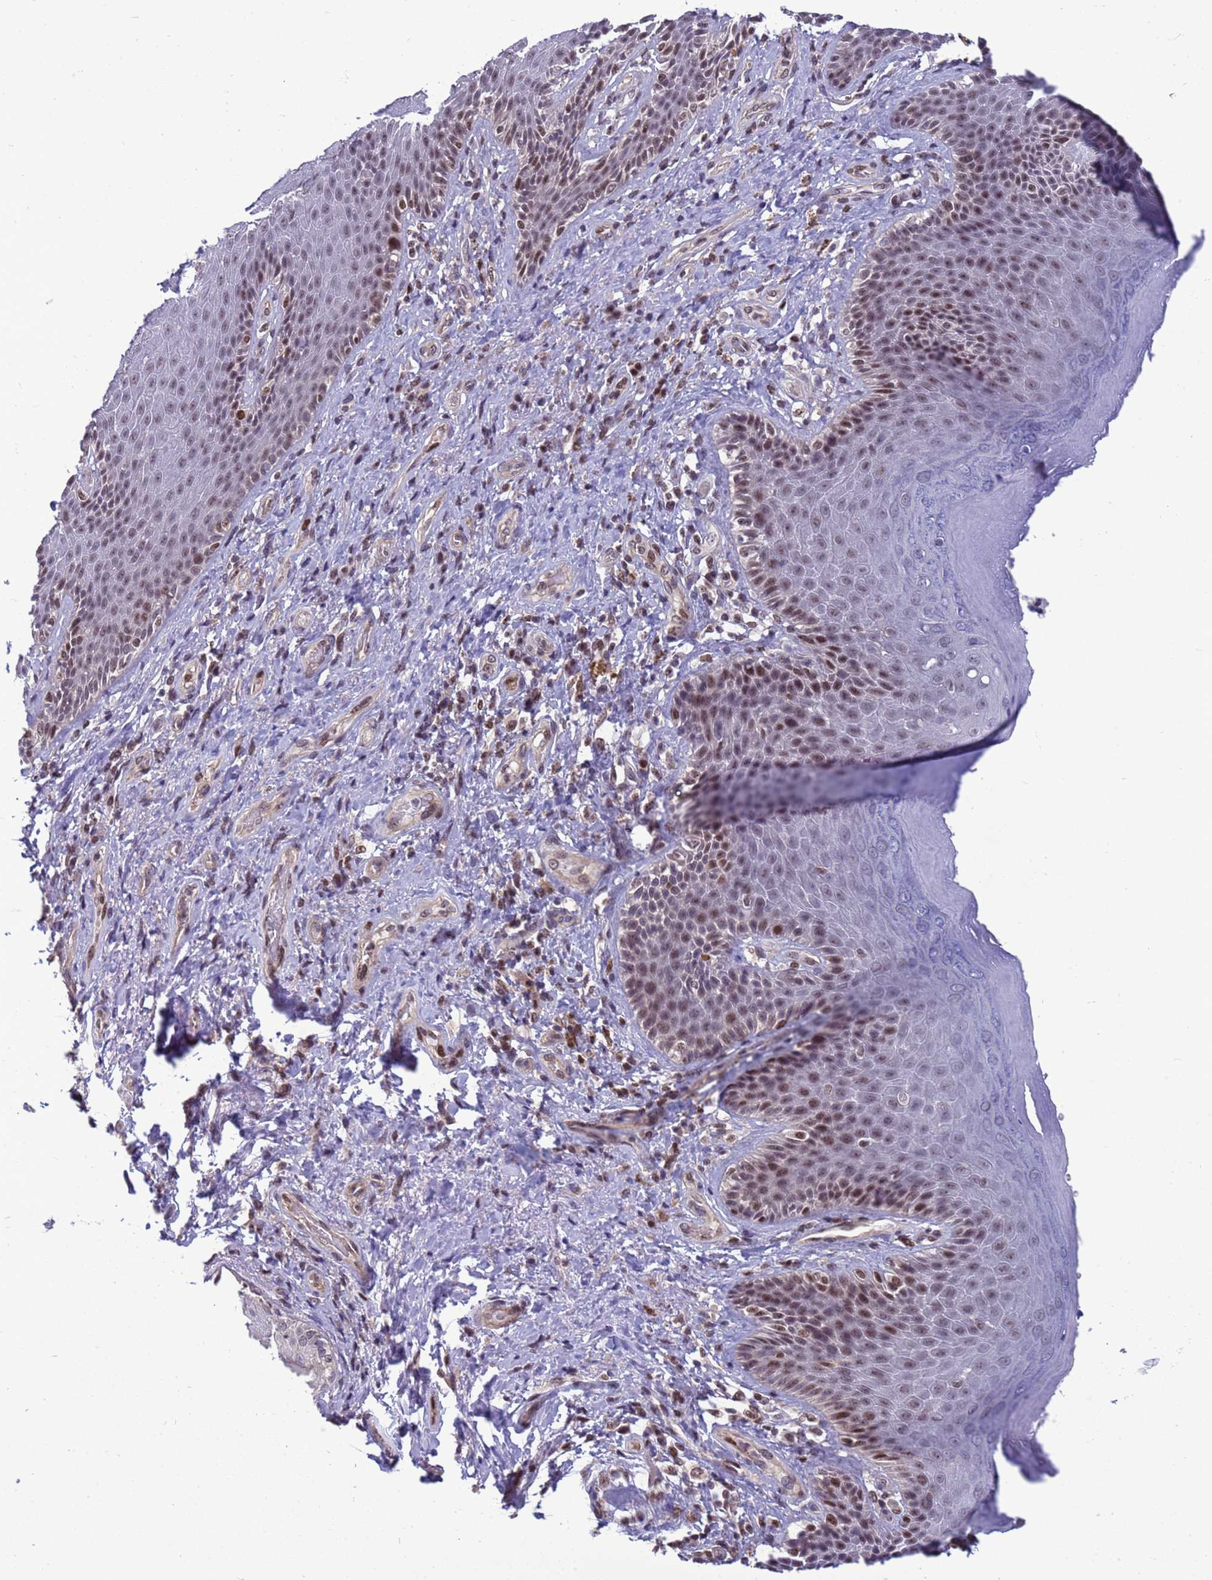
{"staining": {"intensity": "moderate", "quantity": "25%-75%", "location": "nuclear"}, "tissue": "skin", "cell_type": "Epidermal cells", "image_type": "normal", "snomed": [{"axis": "morphology", "description": "Normal tissue, NOS"}, {"axis": "topography", "description": "Anal"}], "caption": "Epidermal cells show medium levels of moderate nuclear expression in about 25%-75% of cells in normal skin. (Brightfield microscopy of DAB IHC at high magnification).", "gene": "NSL1", "patient": {"sex": "female", "age": 89}}